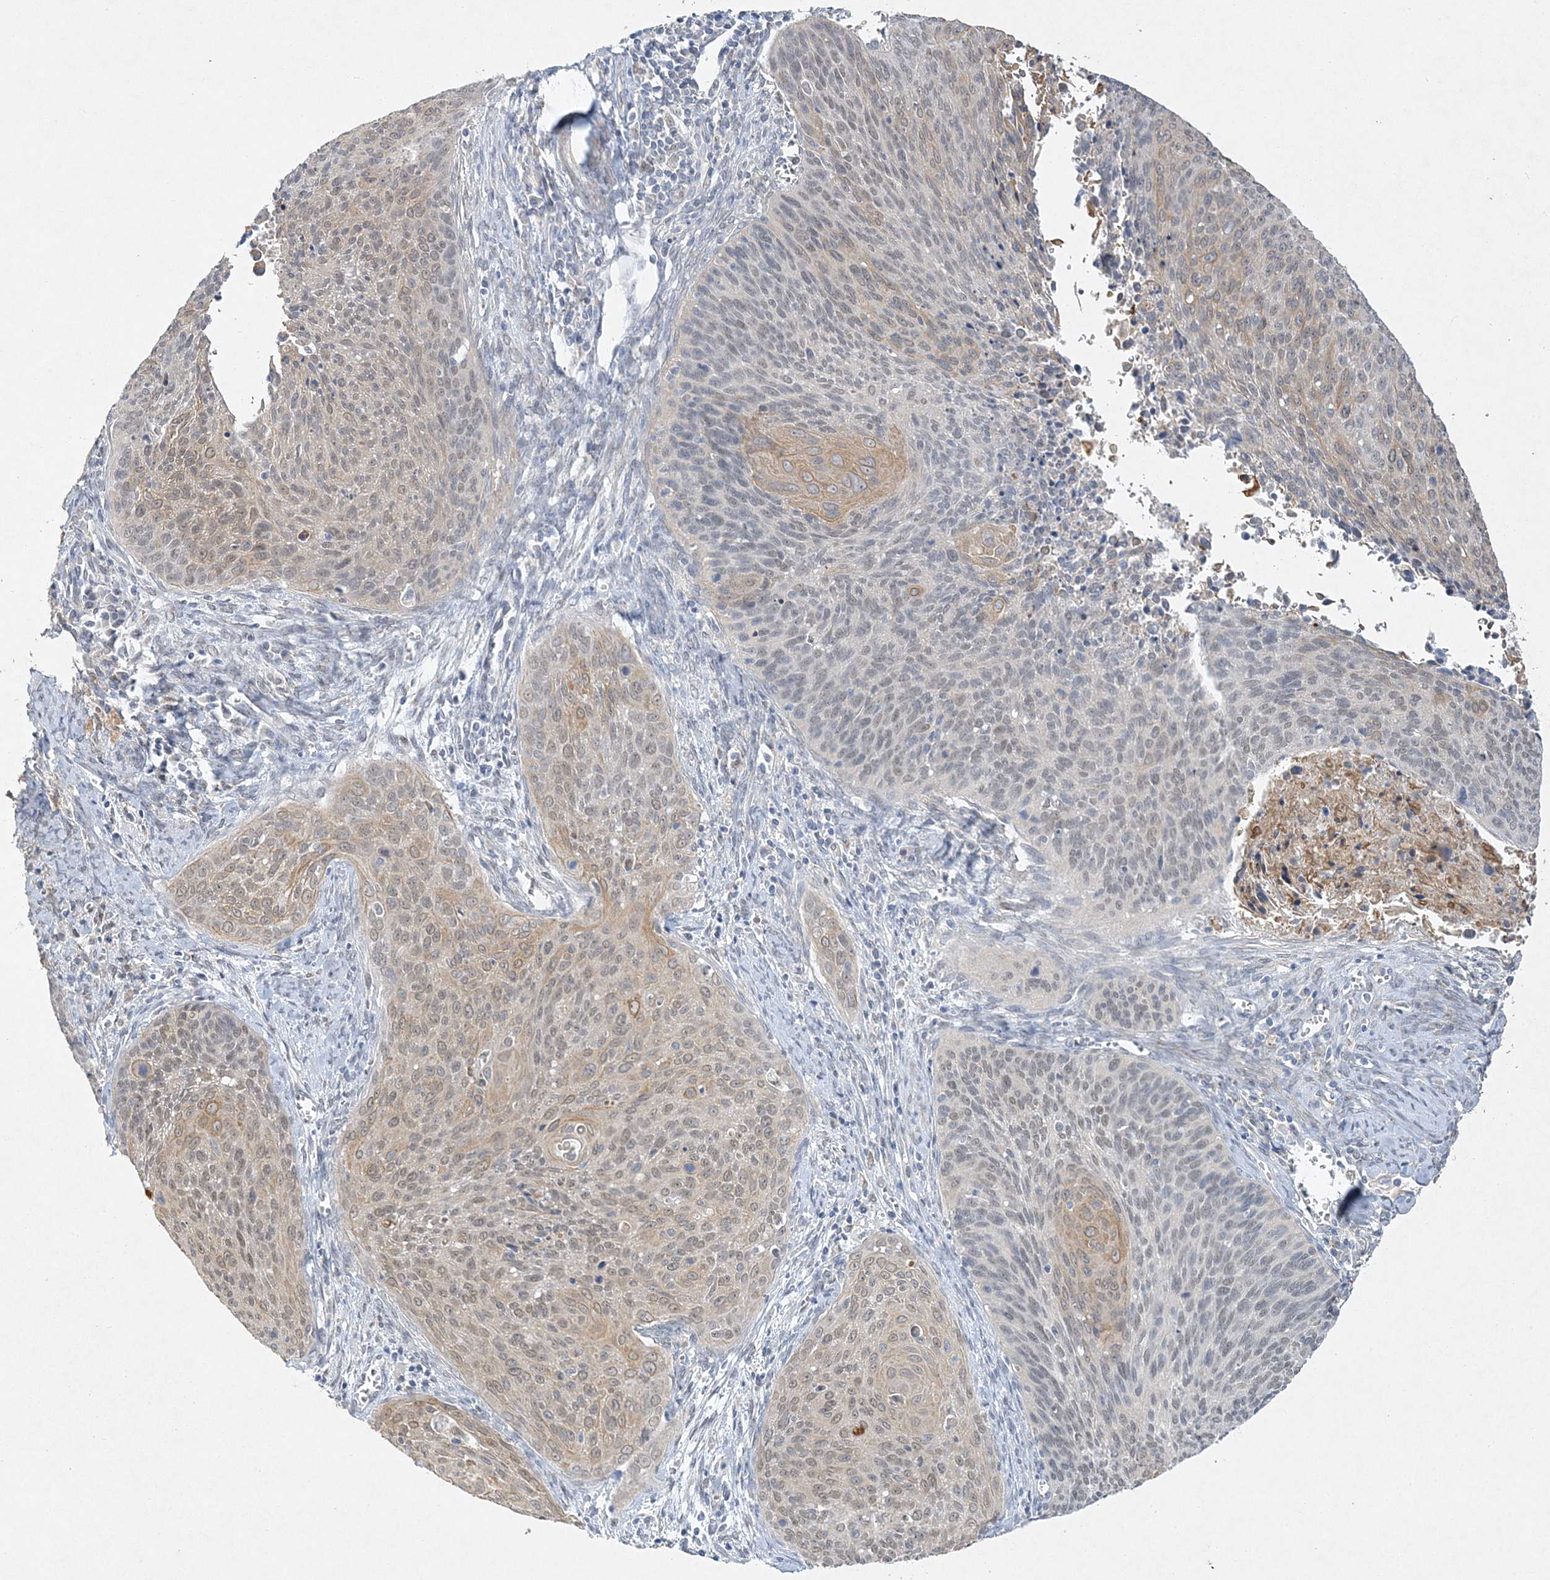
{"staining": {"intensity": "weak", "quantity": ">75%", "location": "cytoplasmic/membranous,nuclear"}, "tissue": "cervical cancer", "cell_type": "Tumor cells", "image_type": "cancer", "snomed": [{"axis": "morphology", "description": "Squamous cell carcinoma, NOS"}, {"axis": "topography", "description": "Cervix"}], "caption": "IHC of cervical squamous cell carcinoma exhibits low levels of weak cytoplasmic/membranous and nuclear expression in approximately >75% of tumor cells. The staining is performed using DAB (3,3'-diaminobenzidine) brown chromogen to label protein expression. The nuclei are counter-stained blue using hematoxylin.", "gene": "MAT2B", "patient": {"sex": "female", "age": 55}}